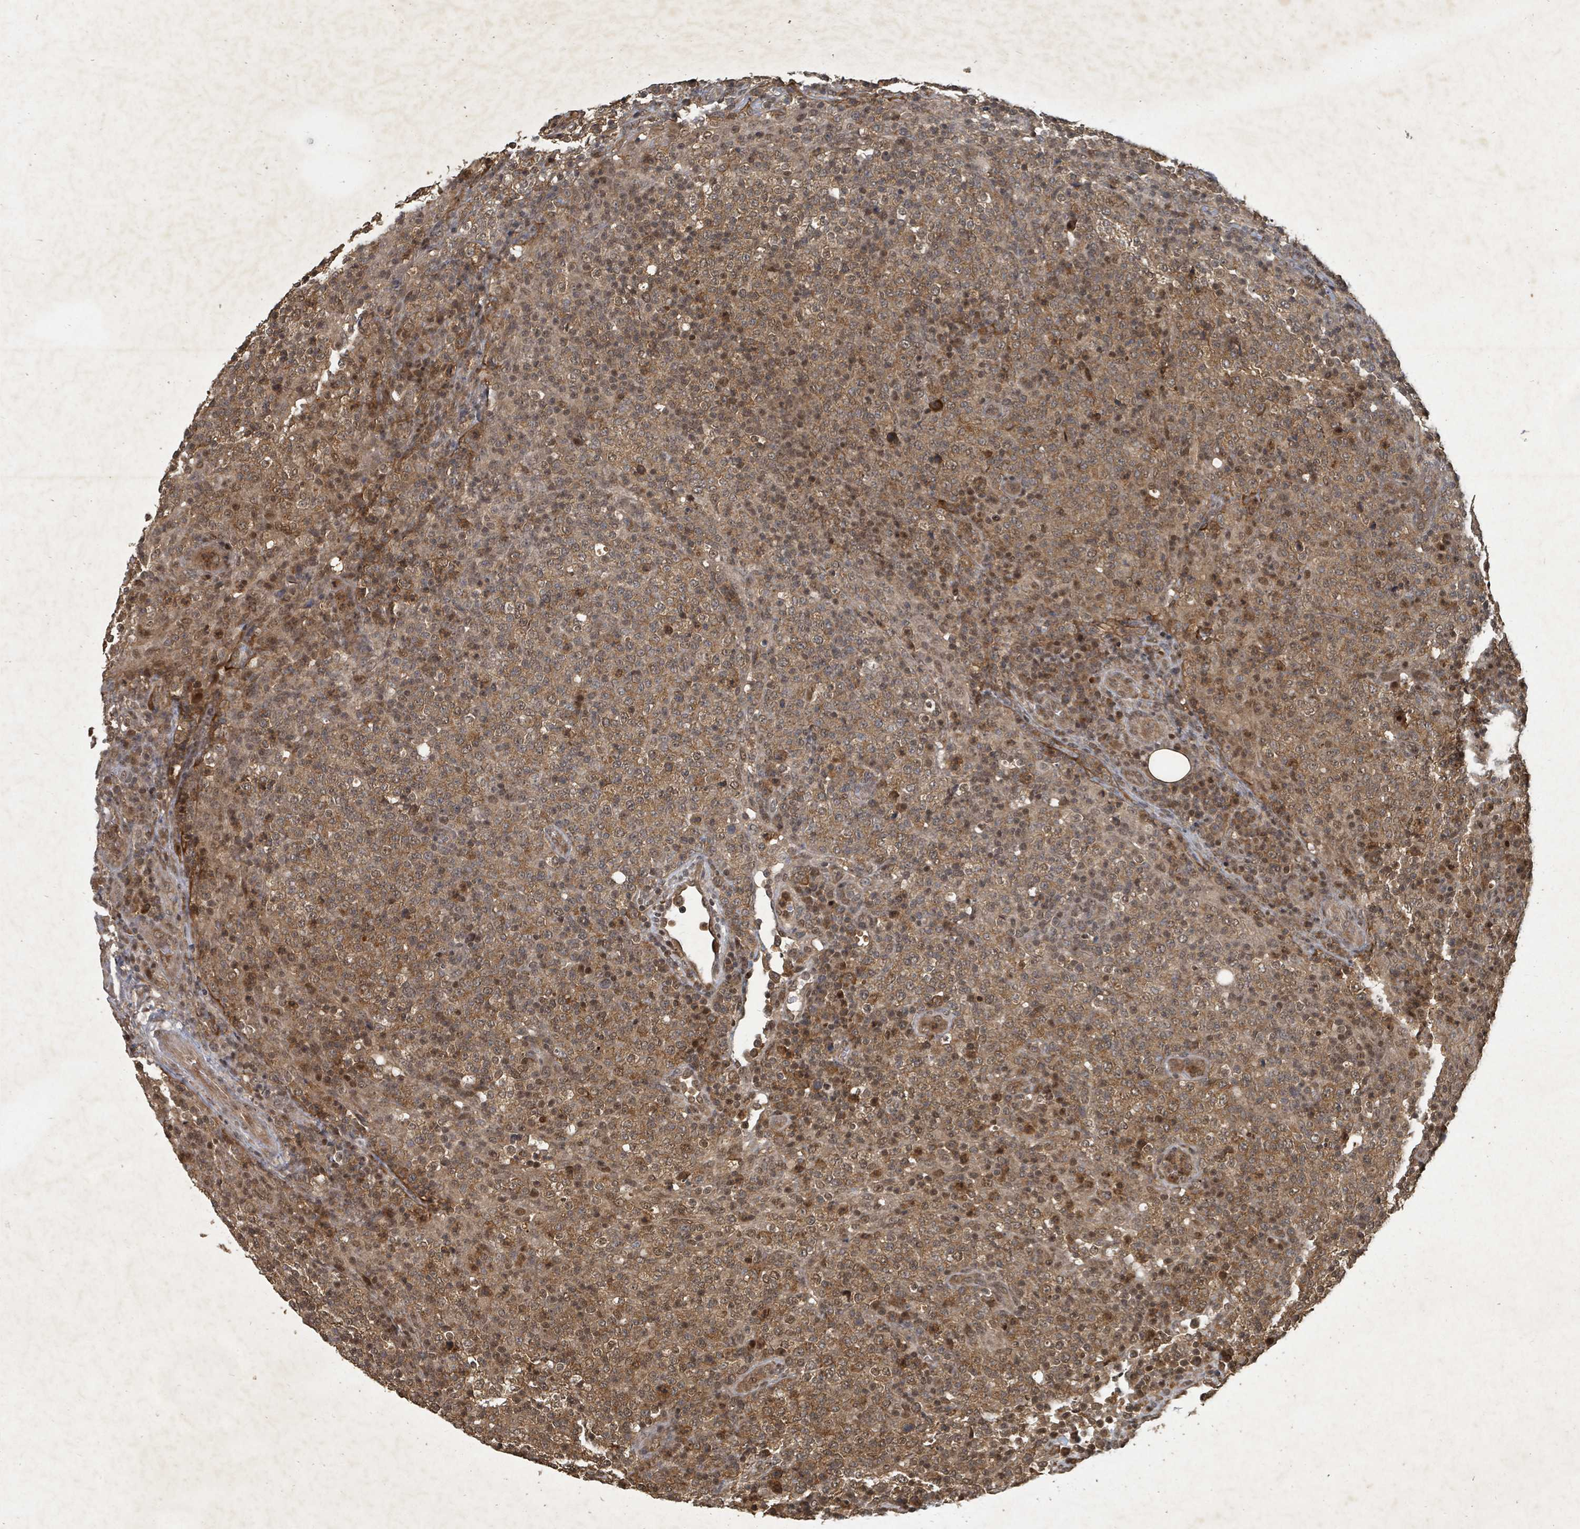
{"staining": {"intensity": "moderate", "quantity": ">75%", "location": "cytoplasmic/membranous,nuclear"}, "tissue": "lymphoma", "cell_type": "Tumor cells", "image_type": "cancer", "snomed": [{"axis": "morphology", "description": "Malignant lymphoma, non-Hodgkin's type, High grade"}, {"axis": "topography", "description": "Lymph node"}], "caption": "High-grade malignant lymphoma, non-Hodgkin's type stained with immunohistochemistry (IHC) demonstrates moderate cytoplasmic/membranous and nuclear expression in about >75% of tumor cells.", "gene": "KDM4E", "patient": {"sex": "male", "age": 54}}